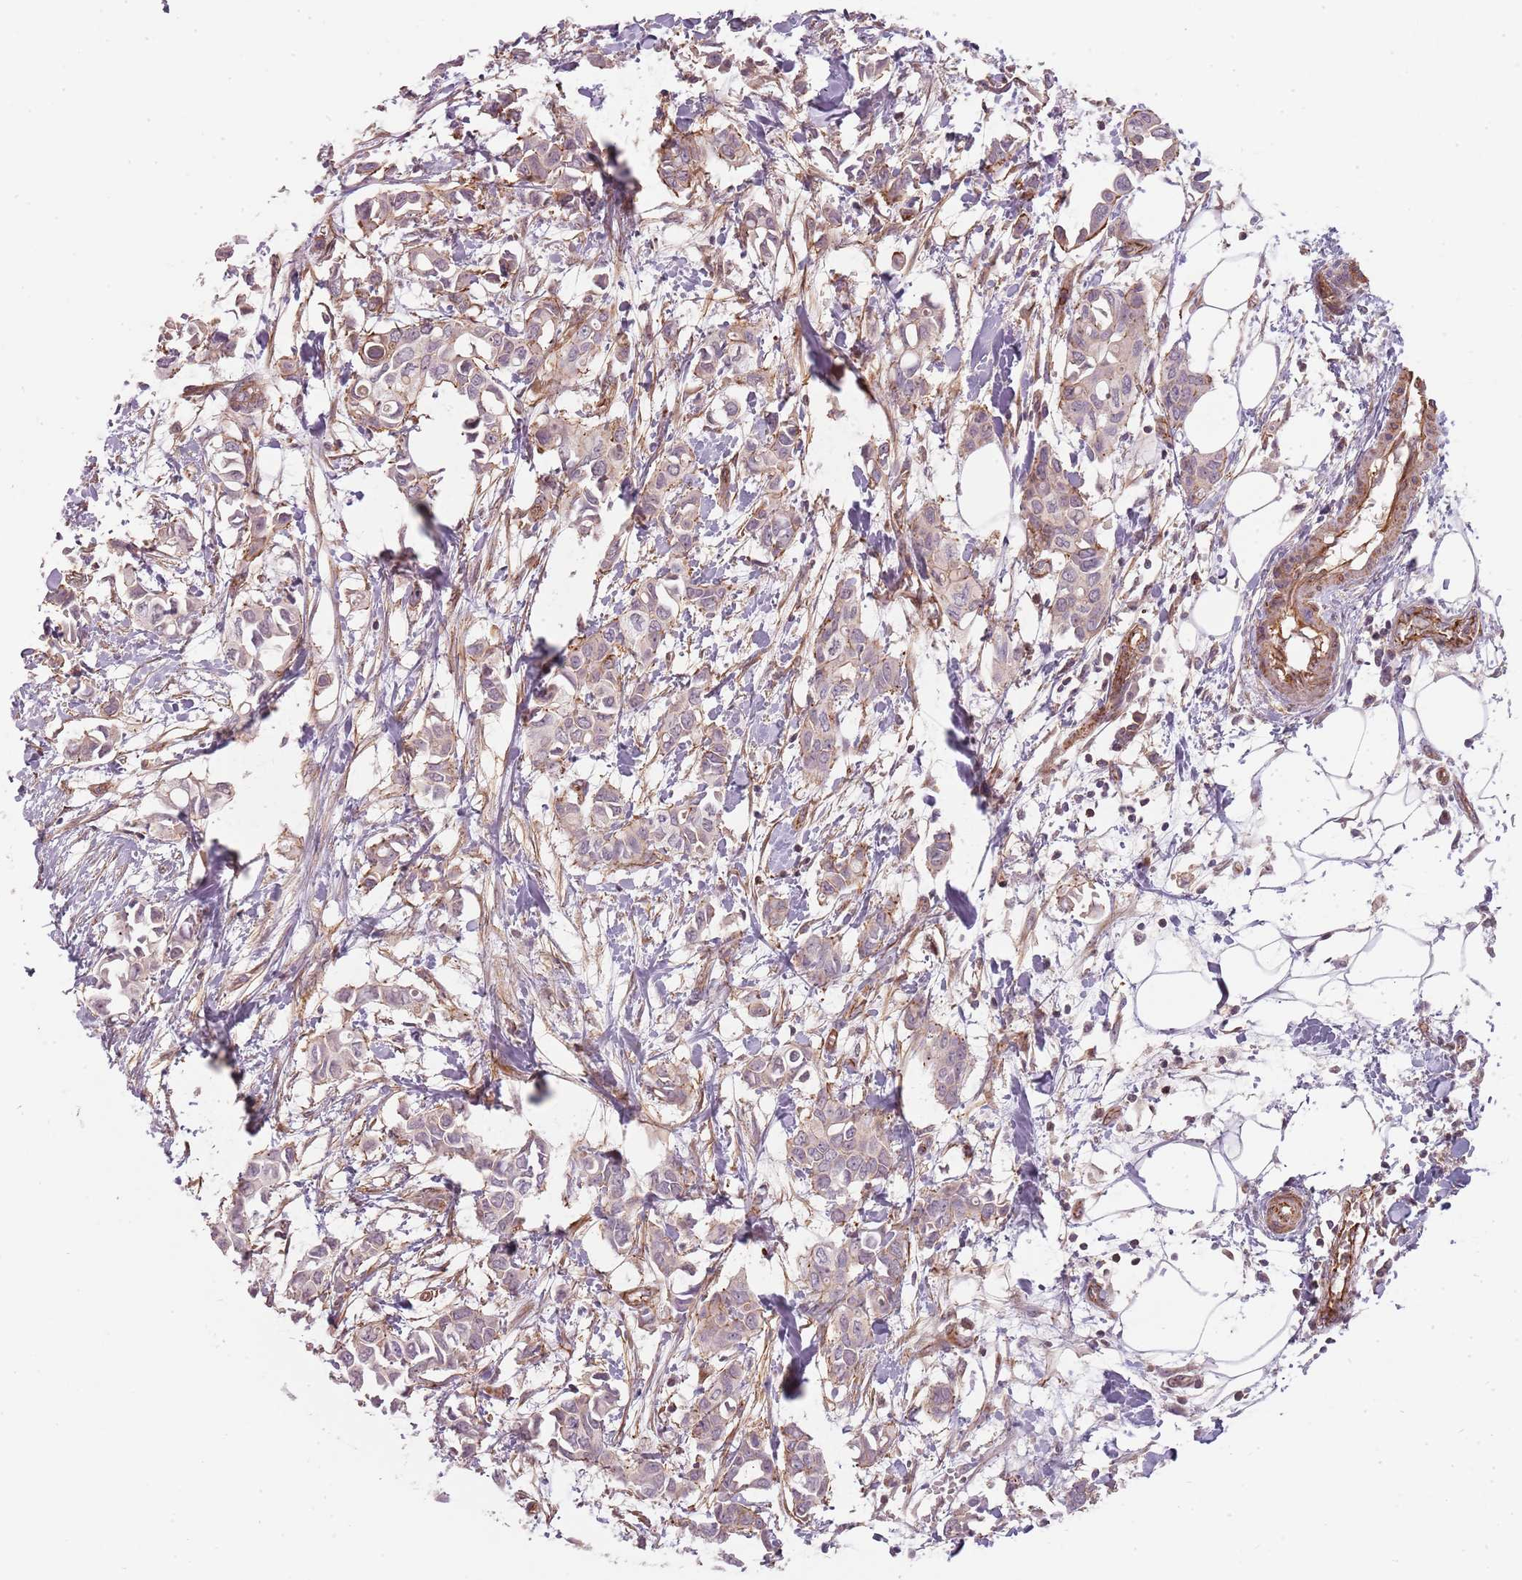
{"staining": {"intensity": "negative", "quantity": "none", "location": "none"}, "tissue": "breast cancer", "cell_type": "Tumor cells", "image_type": "cancer", "snomed": [{"axis": "morphology", "description": "Duct carcinoma"}, {"axis": "topography", "description": "Breast"}], "caption": "Breast cancer was stained to show a protein in brown. There is no significant expression in tumor cells. (DAB (3,3'-diaminobenzidine) immunohistochemistry (IHC) with hematoxylin counter stain).", "gene": "PPP1R14C", "patient": {"sex": "female", "age": 41}}